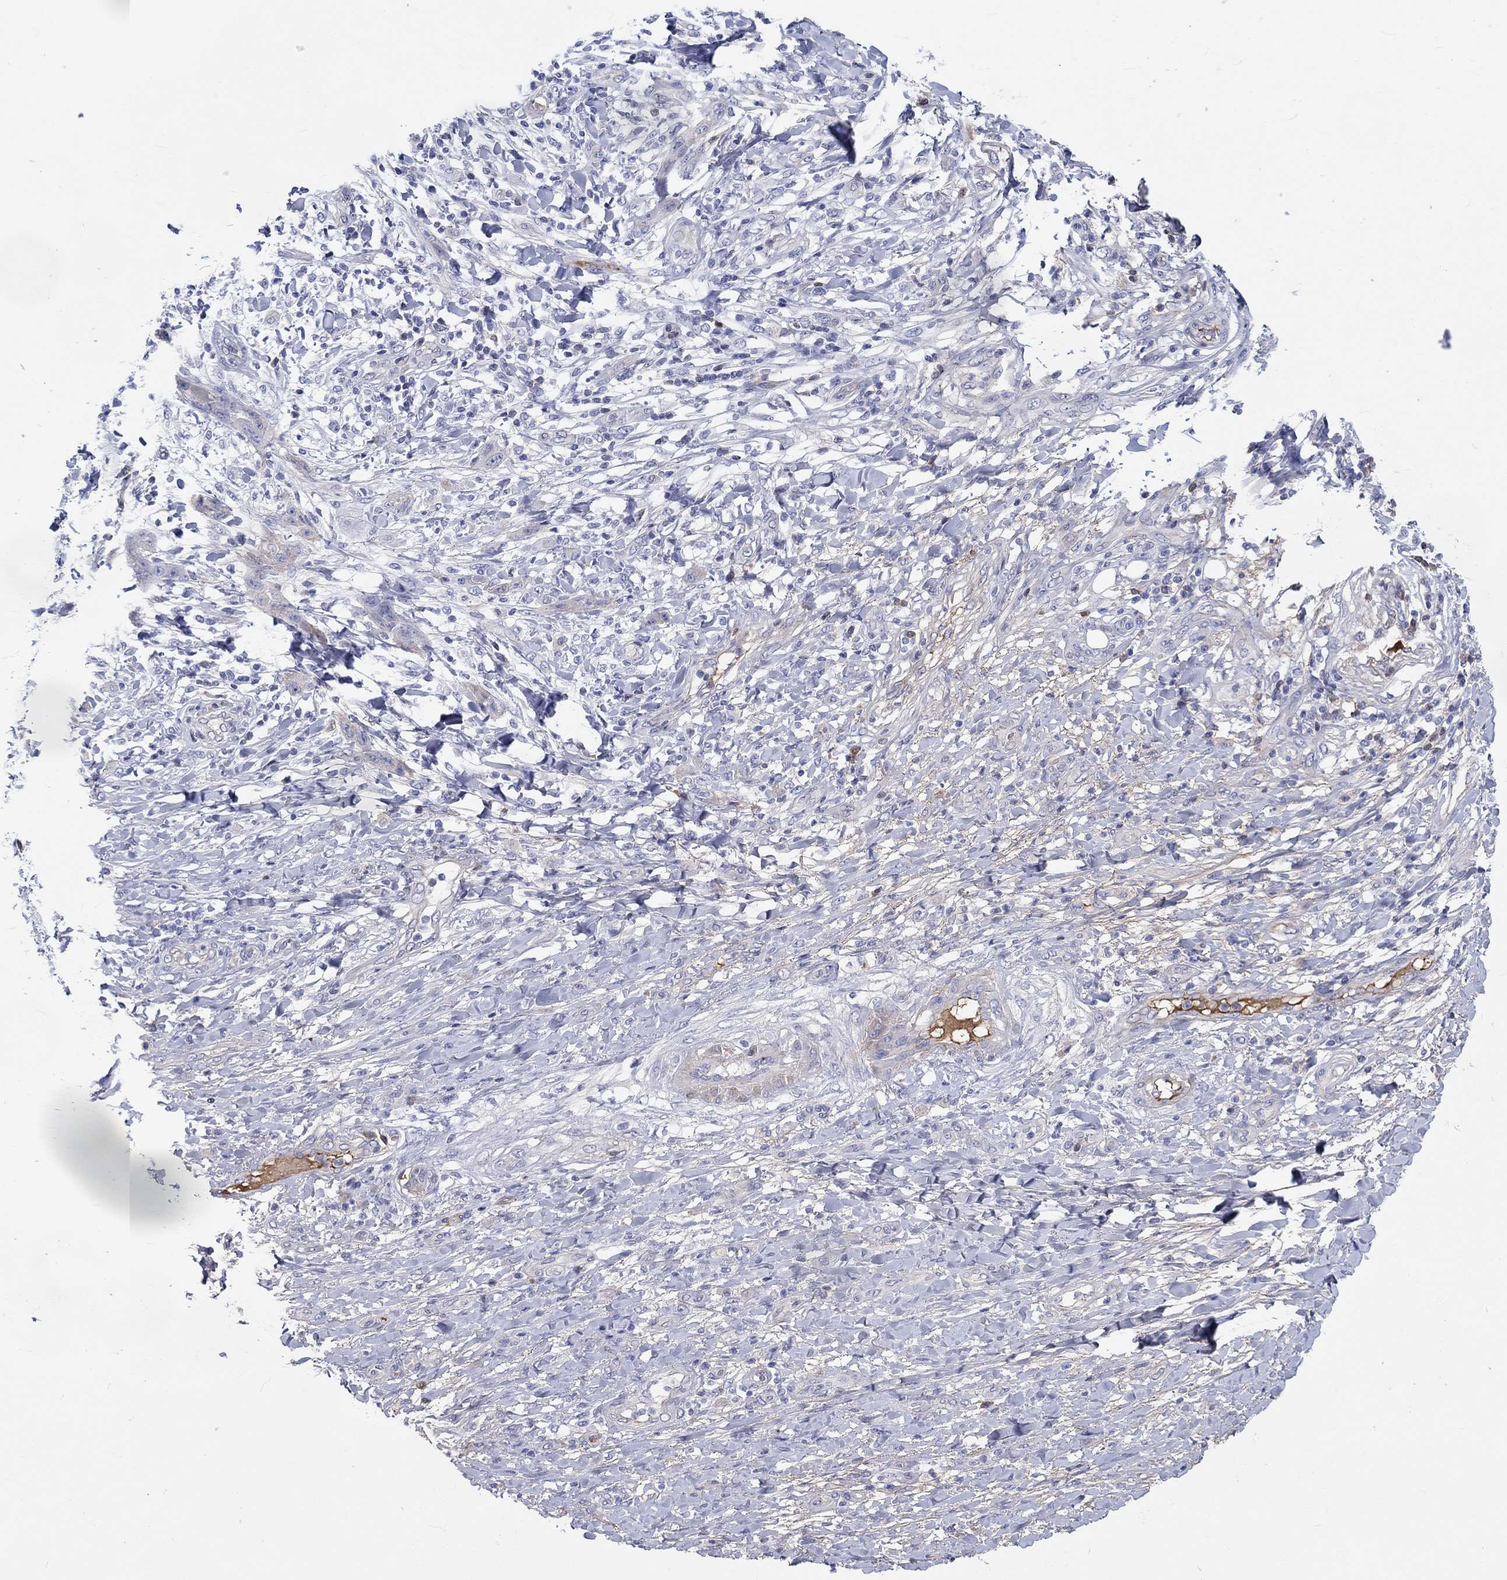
{"staining": {"intensity": "negative", "quantity": "none", "location": "none"}, "tissue": "skin cancer", "cell_type": "Tumor cells", "image_type": "cancer", "snomed": [{"axis": "morphology", "description": "Squamous cell carcinoma, NOS"}, {"axis": "topography", "description": "Skin"}], "caption": "This is a photomicrograph of immunohistochemistry staining of squamous cell carcinoma (skin), which shows no staining in tumor cells. Nuclei are stained in blue.", "gene": "CDY2B", "patient": {"sex": "male", "age": 62}}